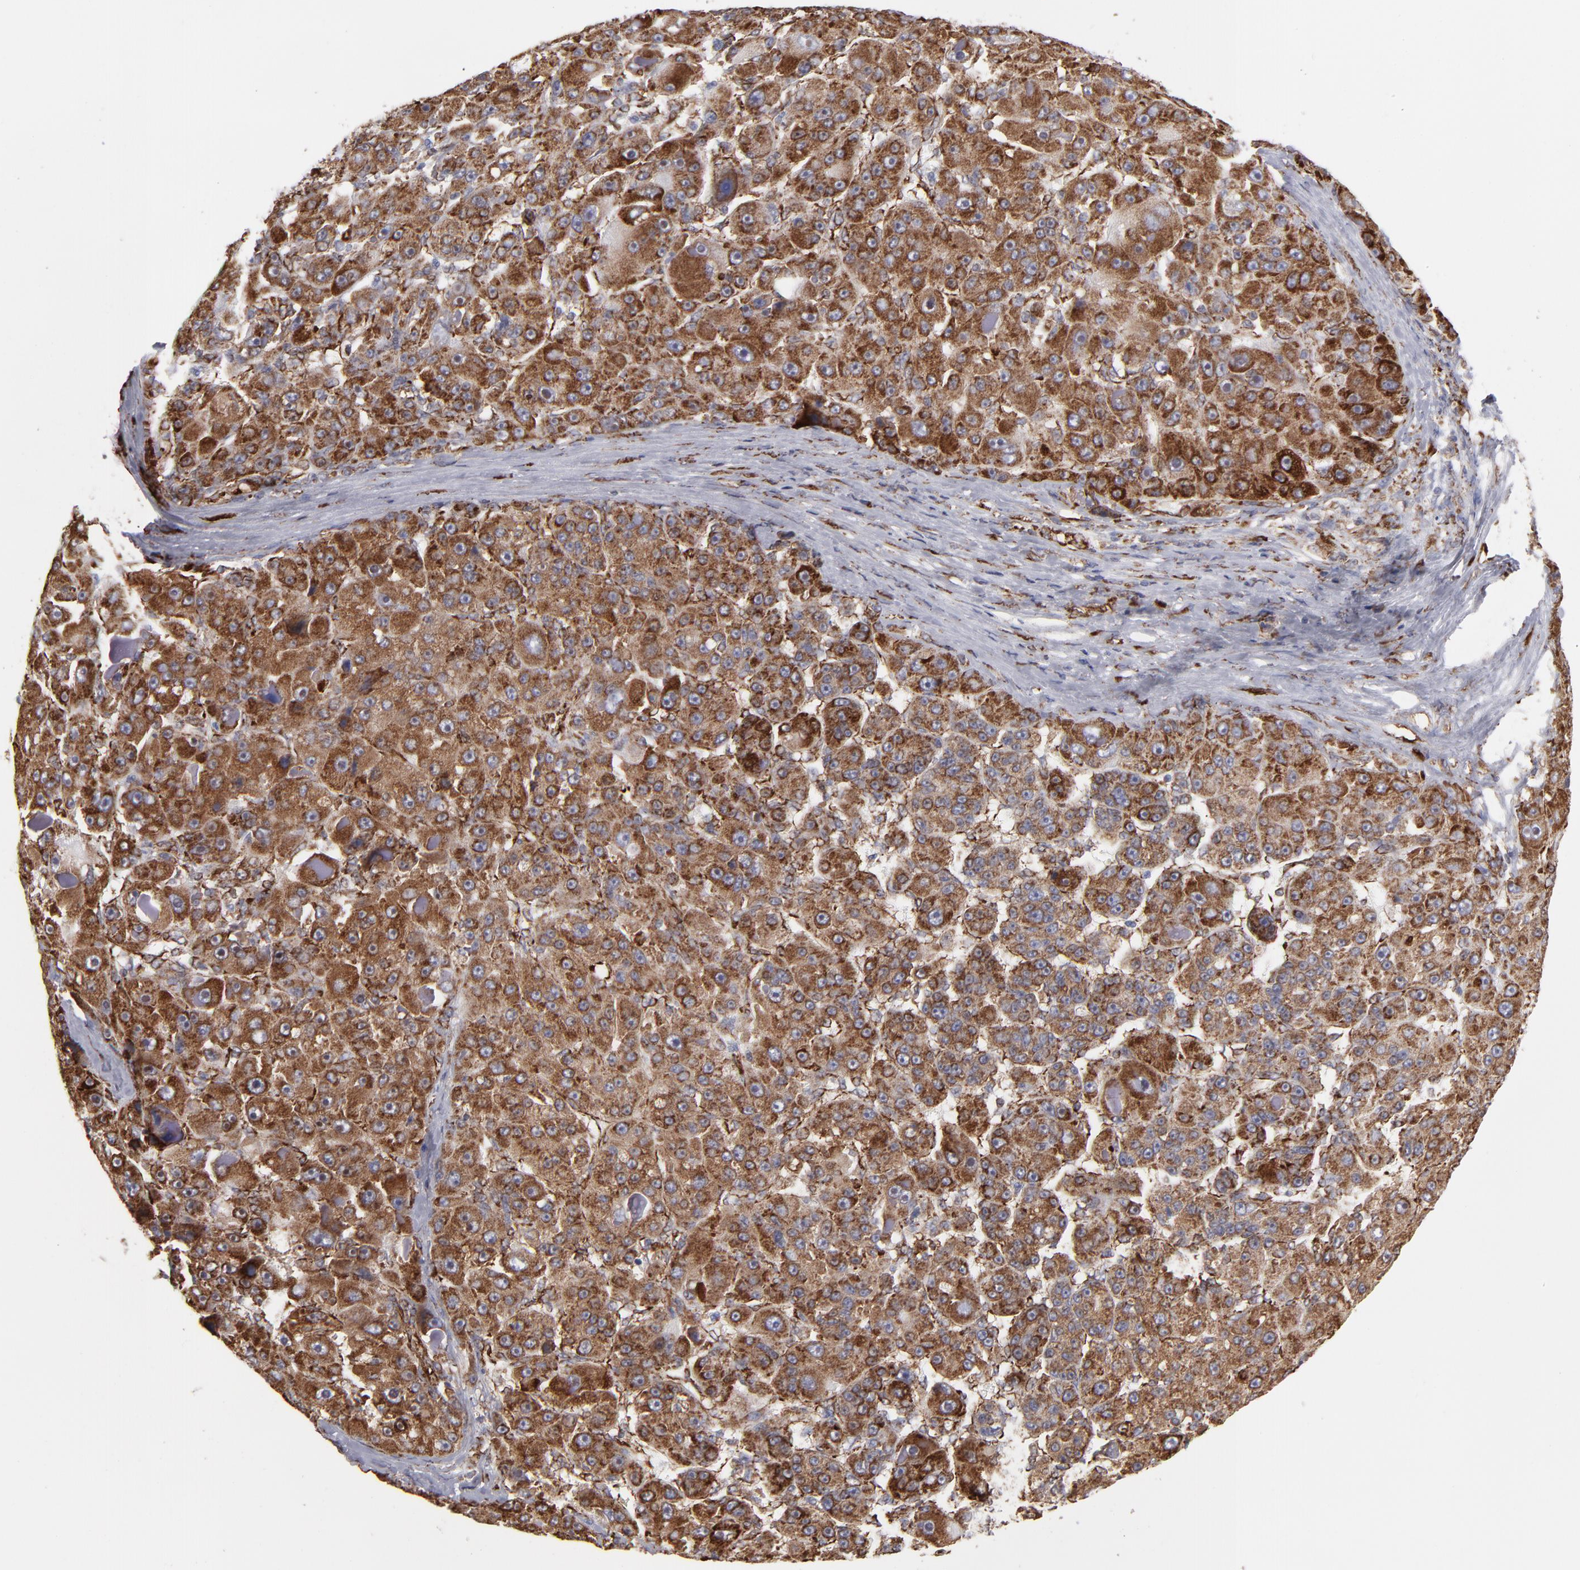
{"staining": {"intensity": "moderate", "quantity": ">75%", "location": "cytoplasmic/membranous"}, "tissue": "liver cancer", "cell_type": "Tumor cells", "image_type": "cancer", "snomed": [{"axis": "morphology", "description": "Carcinoma, Hepatocellular, NOS"}, {"axis": "topography", "description": "Liver"}], "caption": "Liver hepatocellular carcinoma stained for a protein exhibits moderate cytoplasmic/membranous positivity in tumor cells. (DAB (3,3'-diaminobenzidine) = brown stain, brightfield microscopy at high magnification).", "gene": "KTN1", "patient": {"sex": "male", "age": 76}}